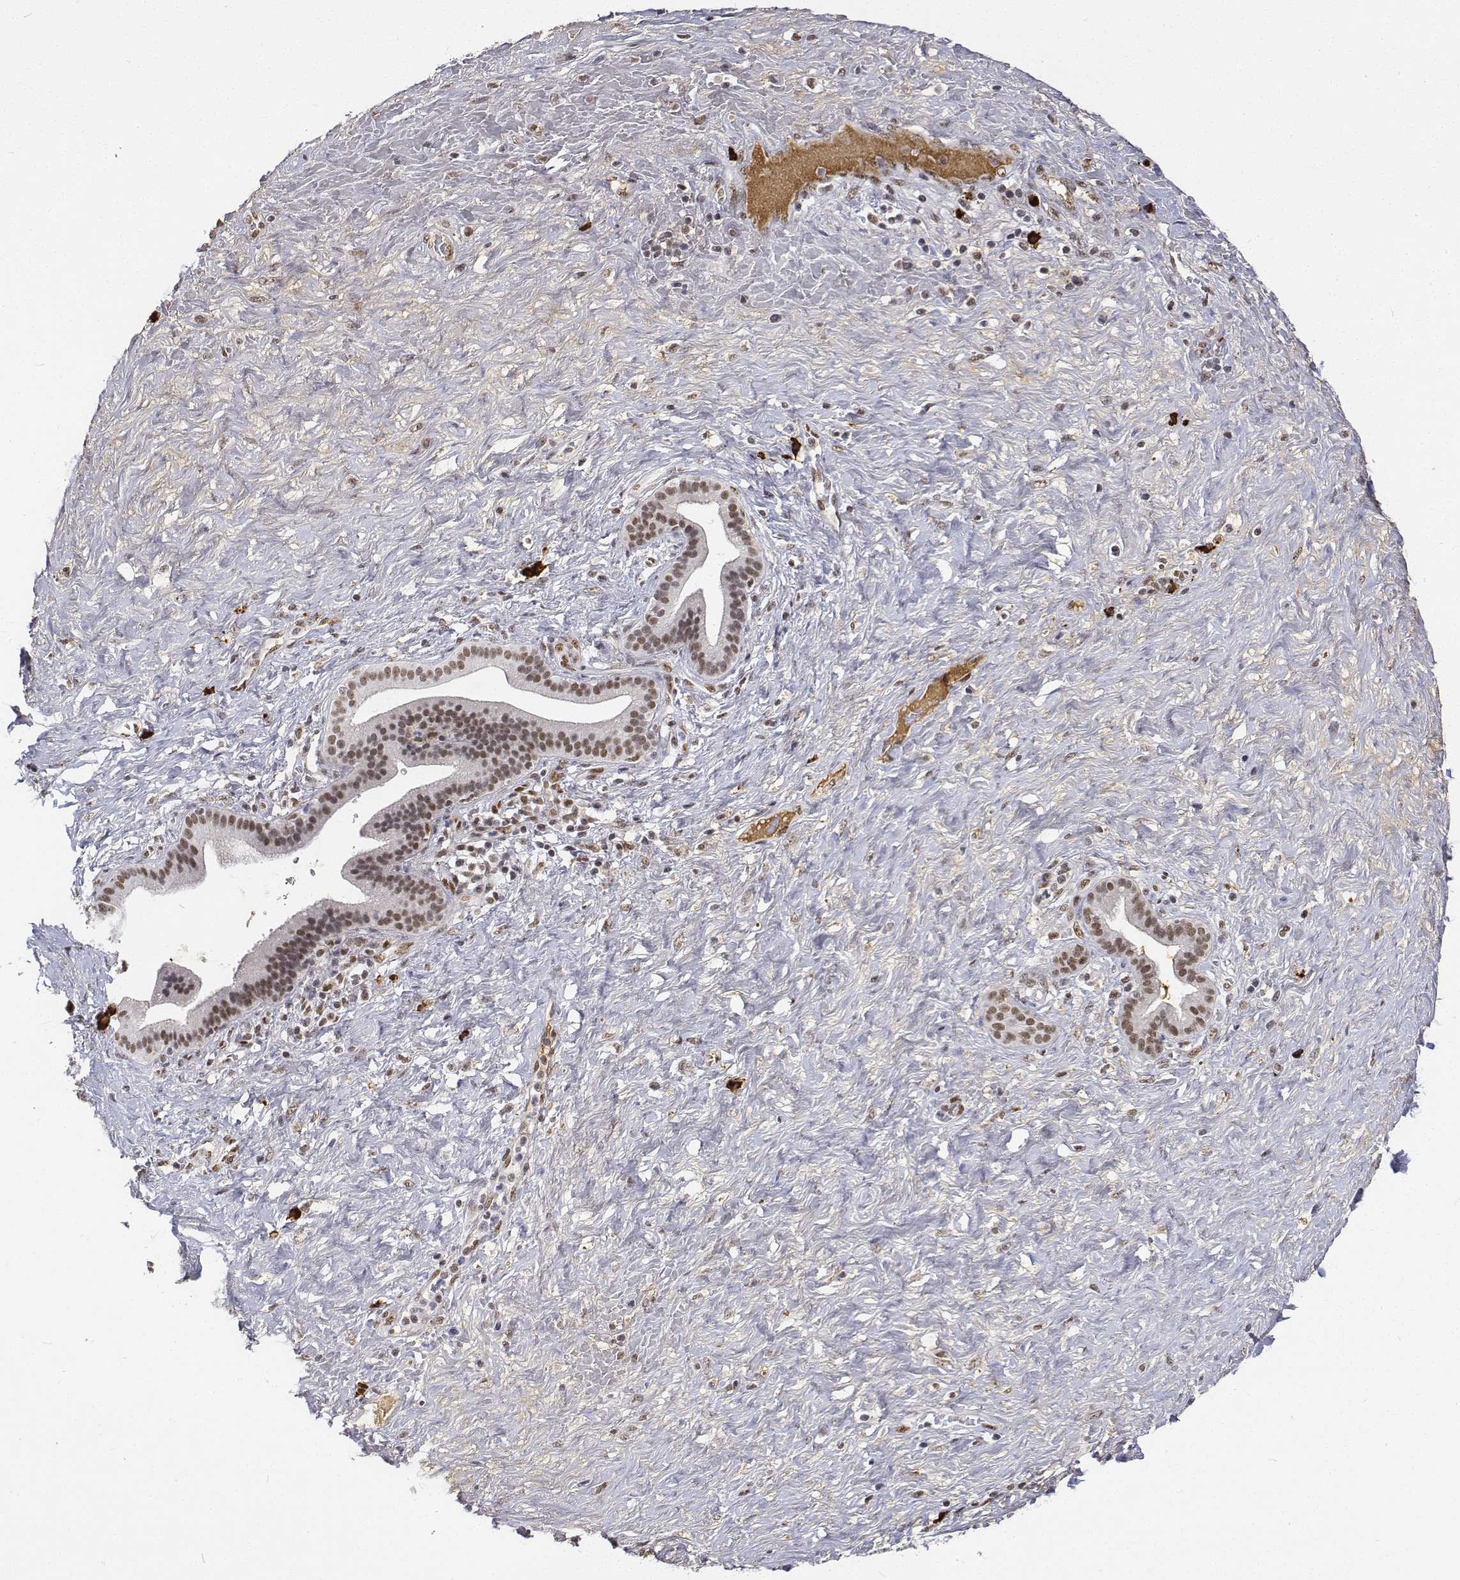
{"staining": {"intensity": "moderate", "quantity": ">75%", "location": "nuclear"}, "tissue": "pancreatic cancer", "cell_type": "Tumor cells", "image_type": "cancer", "snomed": [{"axis": "morphology", "description": "Adenocarcinoma, NOS"}, {"axis": "topography", "description": "Pancreas"}], "caption": "Pancreatic cancer (adenocarcinoma) was stained to show a protein in brown. There is medium levels of moderate nuclear positivity in approximately >75% of tumor cells.", "gene": "ATRX", "patient": {"sex": "male", "age": 44}}